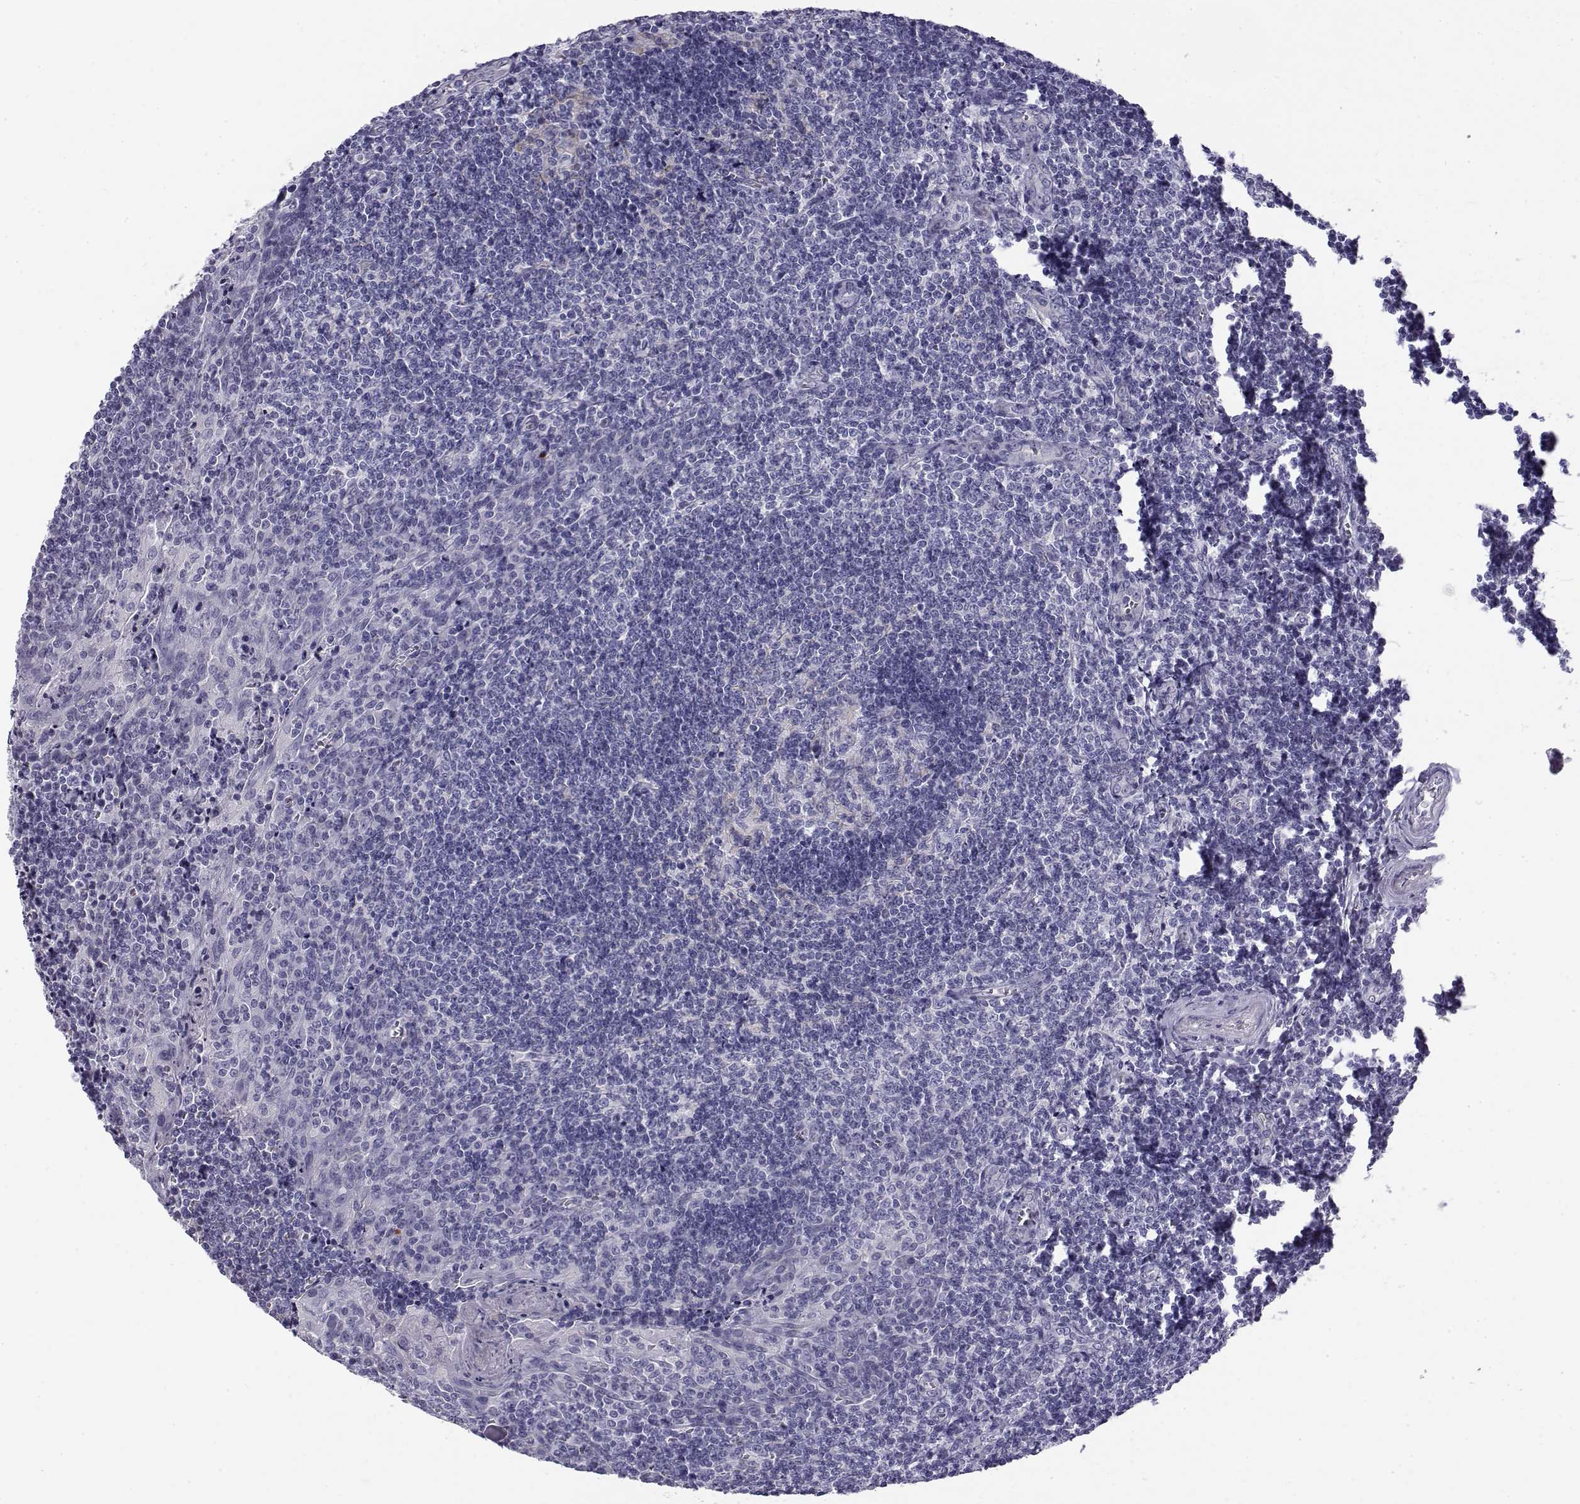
{"staining": {"intensity": "negative", "quantity": "none", "location": "none"}, "tissue": "tonsil", "cell_type": "Germinal center cells", "image_type": "normal", "snomed": [{"axis": "morphology", "description": "Normal tissue, NOS"}, {"axis": "morphology", "description": "Inflammation, NOS"}, {"axis": "topography", "description": "Tonsil"}], "caption": "Immunohistochemical staining of normal tonsil shows no significant expression in germinal center cells.", "gene": "RNASE12", "patient": {"sex": "female", "age": 31}}